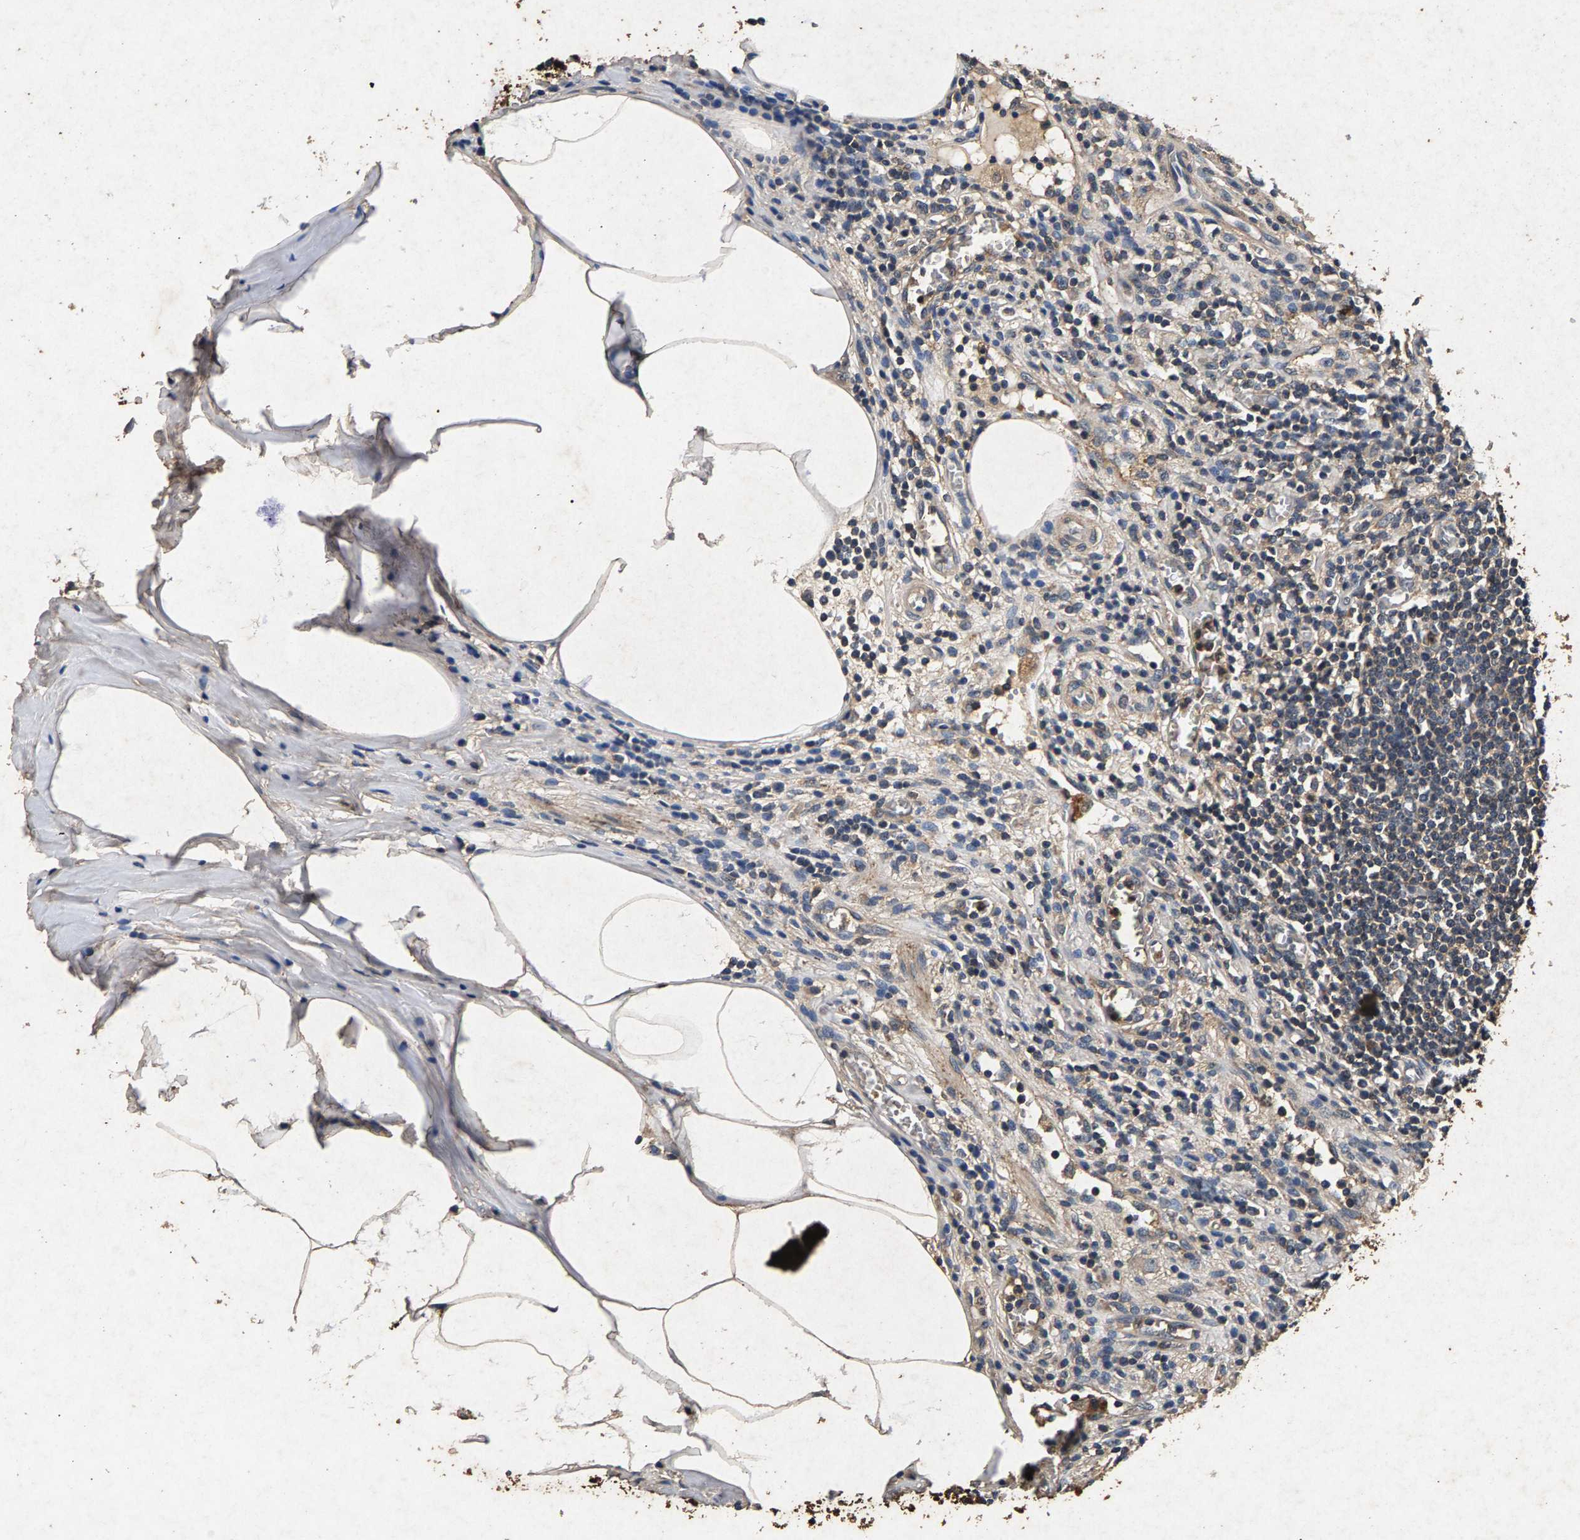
{"staining": {"intensity": "moderate", "quantity": ">75%", "location": "cytoplasmic/membranous"}, "tissue": "appendix", "cell_type": "Glandular cells", "image_type": "normal", "snomed": [{"axis": "morphology", "description": "Normal tissue, NOS"}, {"axis": "morphology", "description": "Inflammation, NOS"}, {"axis": "topography", "description": "Appendix"}], "caption": "The micrograph shows a brown stain indicating the presence of a protein in the cytoplasmic/membranous of glandular cells in appendix.", "gene": "PPP1CC", "patient": {"sex": "male", "age": 46}}